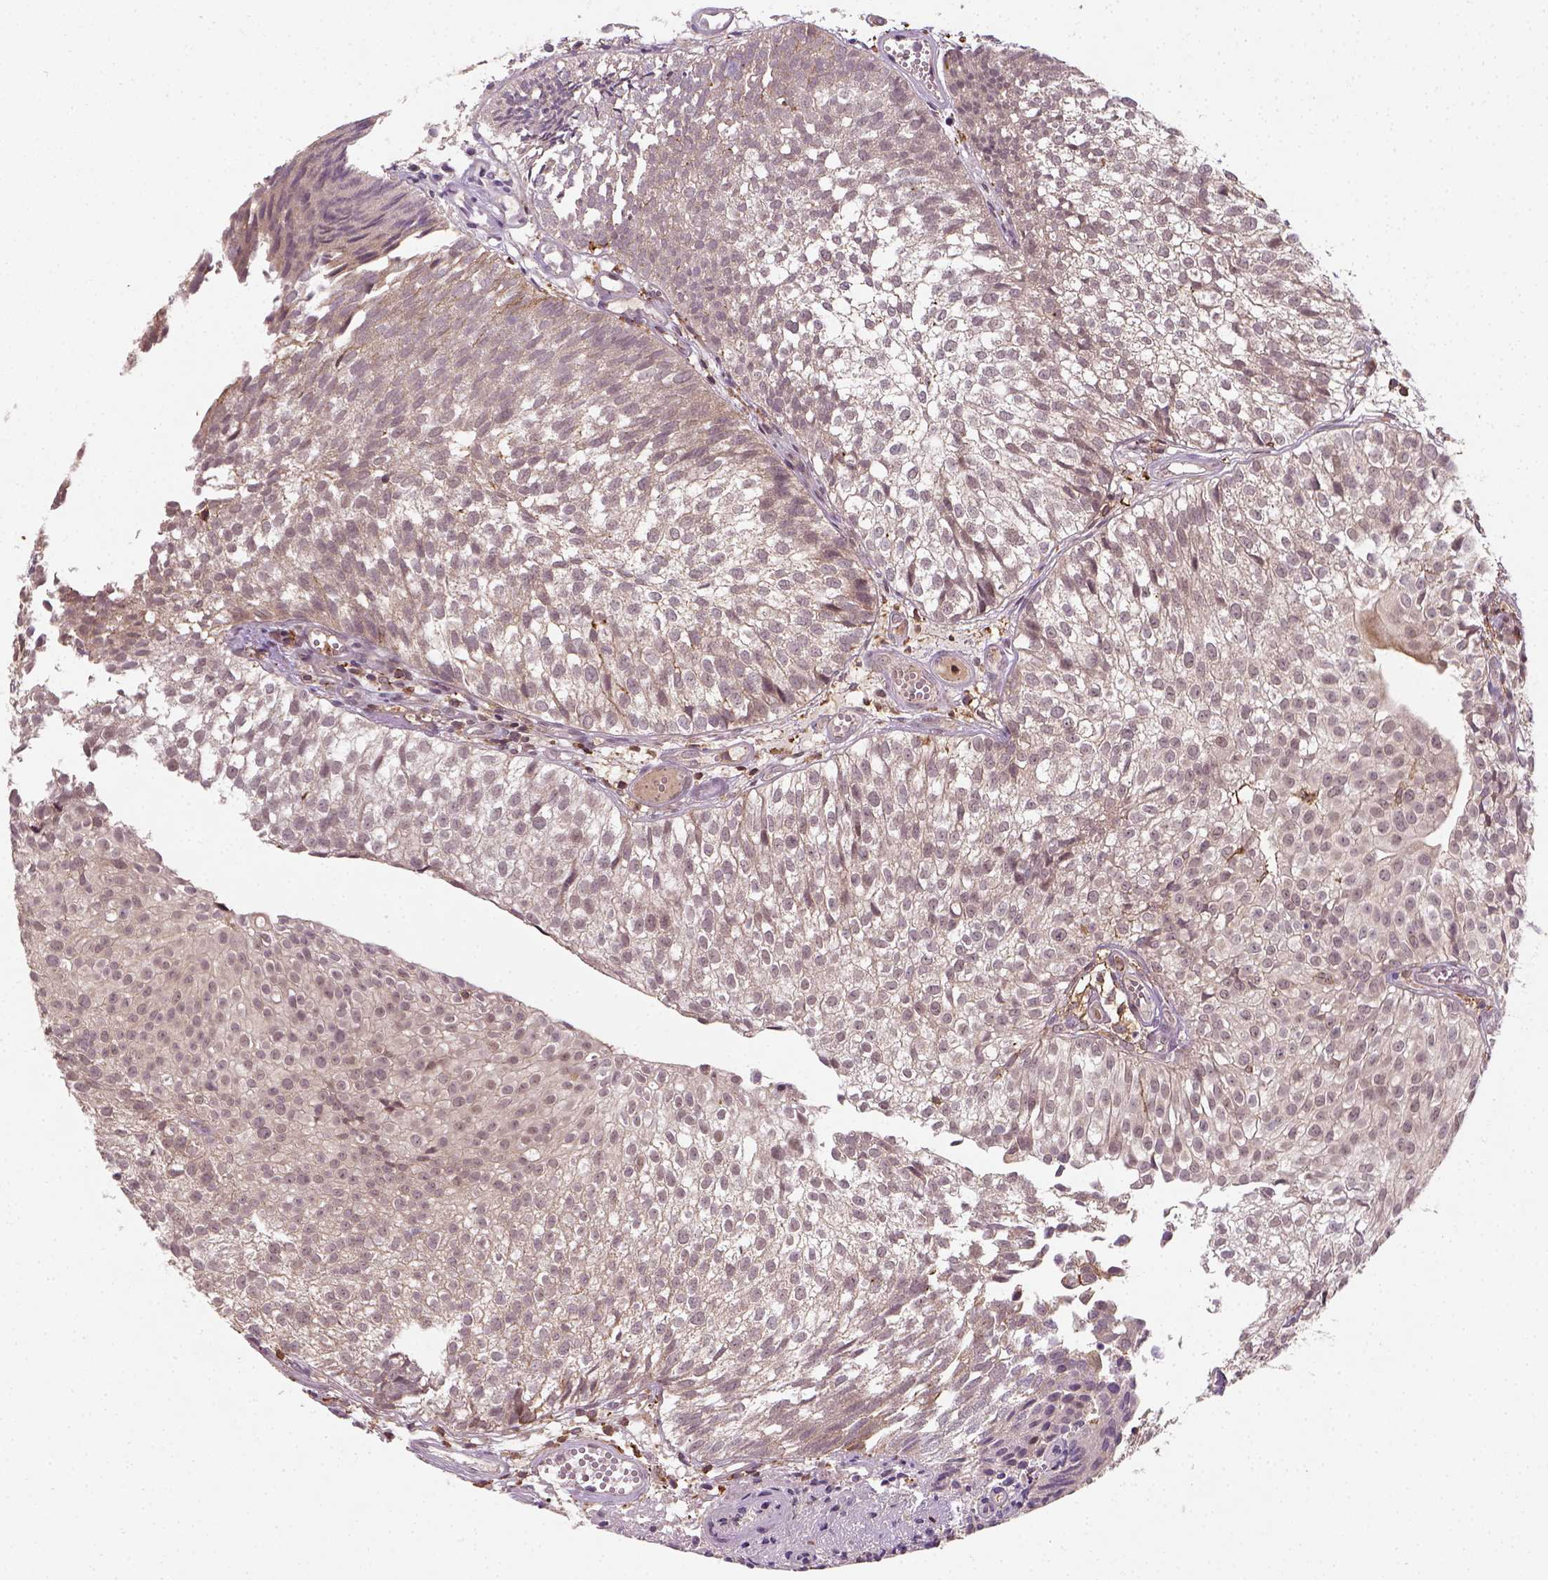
{"staining": {"intensity": "negative", "quantity": "none", "location": "none"}, "tissue": "urothelial cancer", "cell_type": "Tumor cells", "image_type": "cancer", "snomed": [{"axis": "morphology", "description": "Urothelial carcinoma, Low grade"}, {"axis": "topography", "description": "Urinary bladder"}], "caption": "Immunohistochemistry (IHC) micrograph of human urothelial cancer stained for a protein (brown), which displays no expression in tumor cells.", "gene": "CAMKK1", "patient": {"sex": "male", "age": 70}}